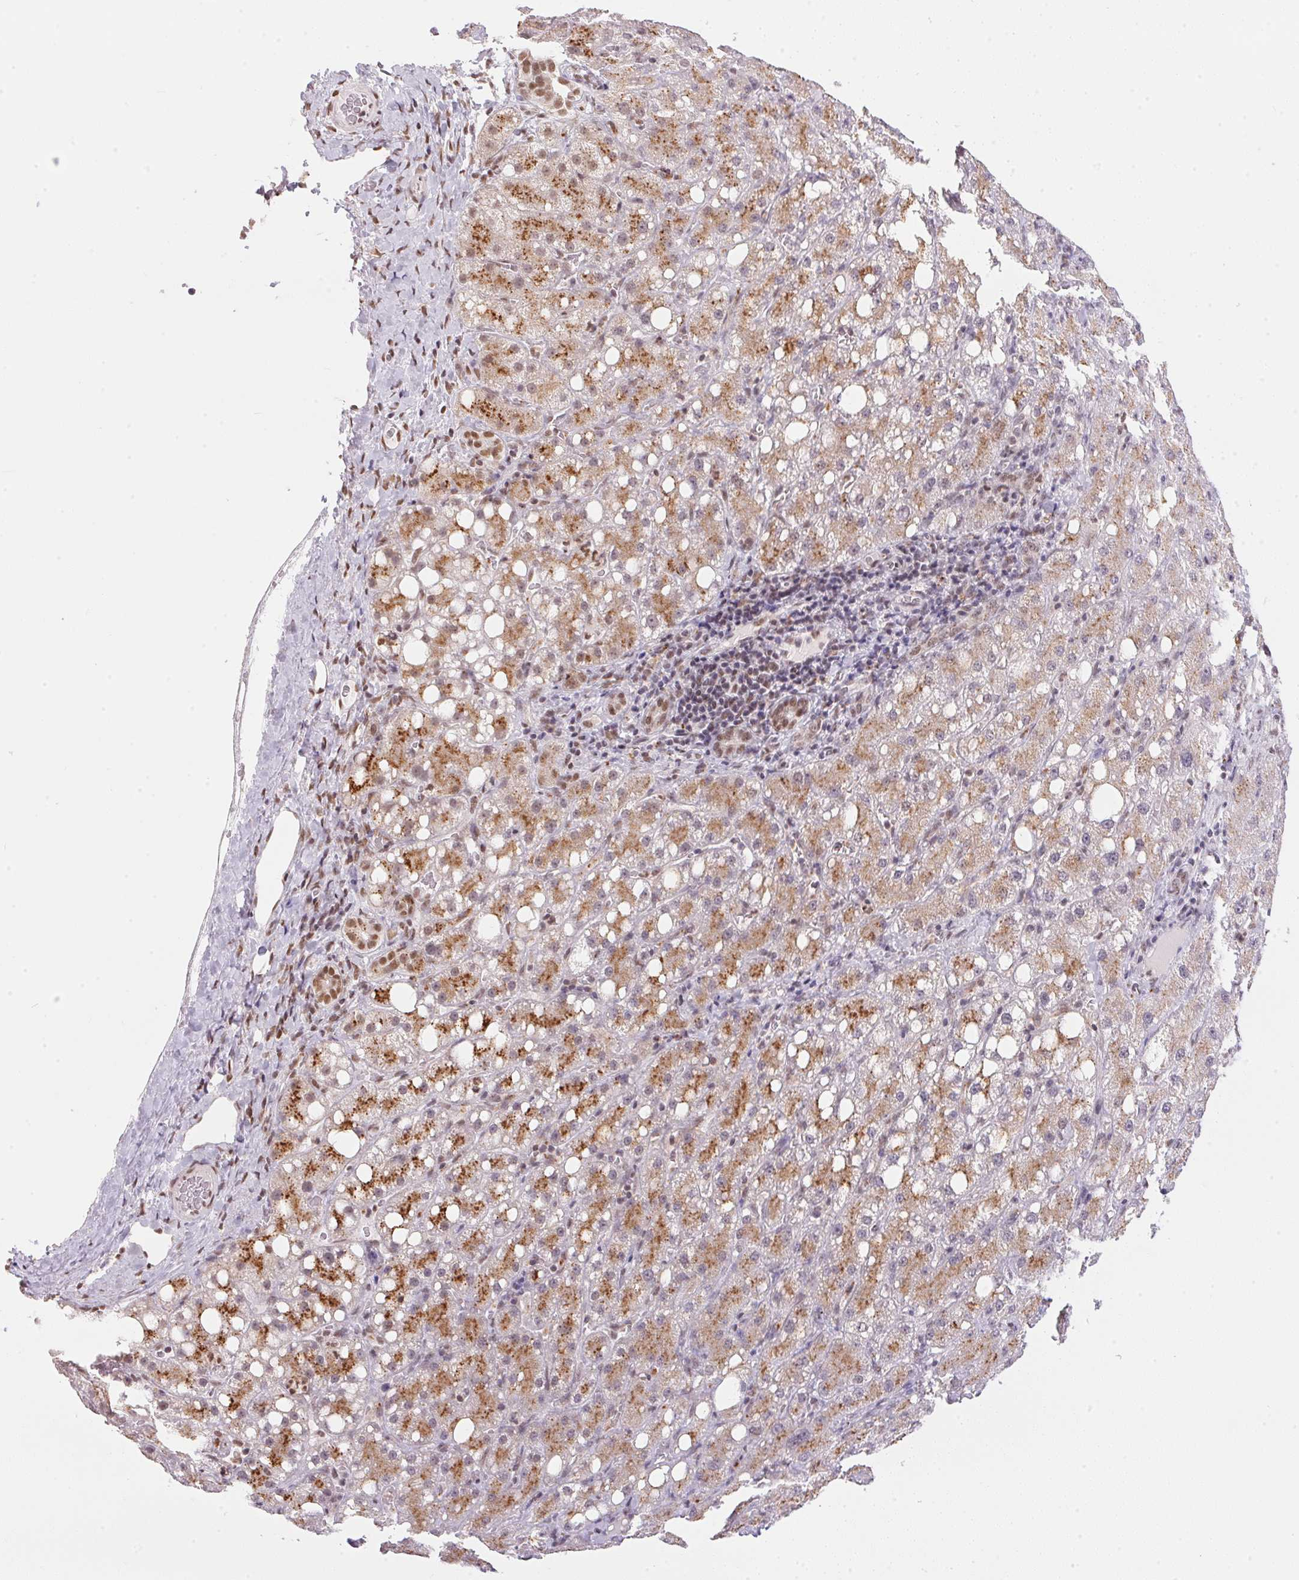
{"staining": {"intensity": "moderate", "quantity": "25%-75%", "location": "cytoplasmic/membranous"}, "tissue": "liver cancer", "cell_type": "Tumor cells", "image_type": "cancer", "snomed": [{"axis": "morphology", "description": "Carcinoma, Hepatocellular, NOS"}, {"axis": "topography", "description": "Liver"}], "caption": "IHC of human liver hepatocellular carcinoma displays medium levels of moderate cytoplasmic/membranous expression in about 25%-75% of tumor cells.", "gene": "NFE2L1", "patient": {"sex": "male", "age": 67}}